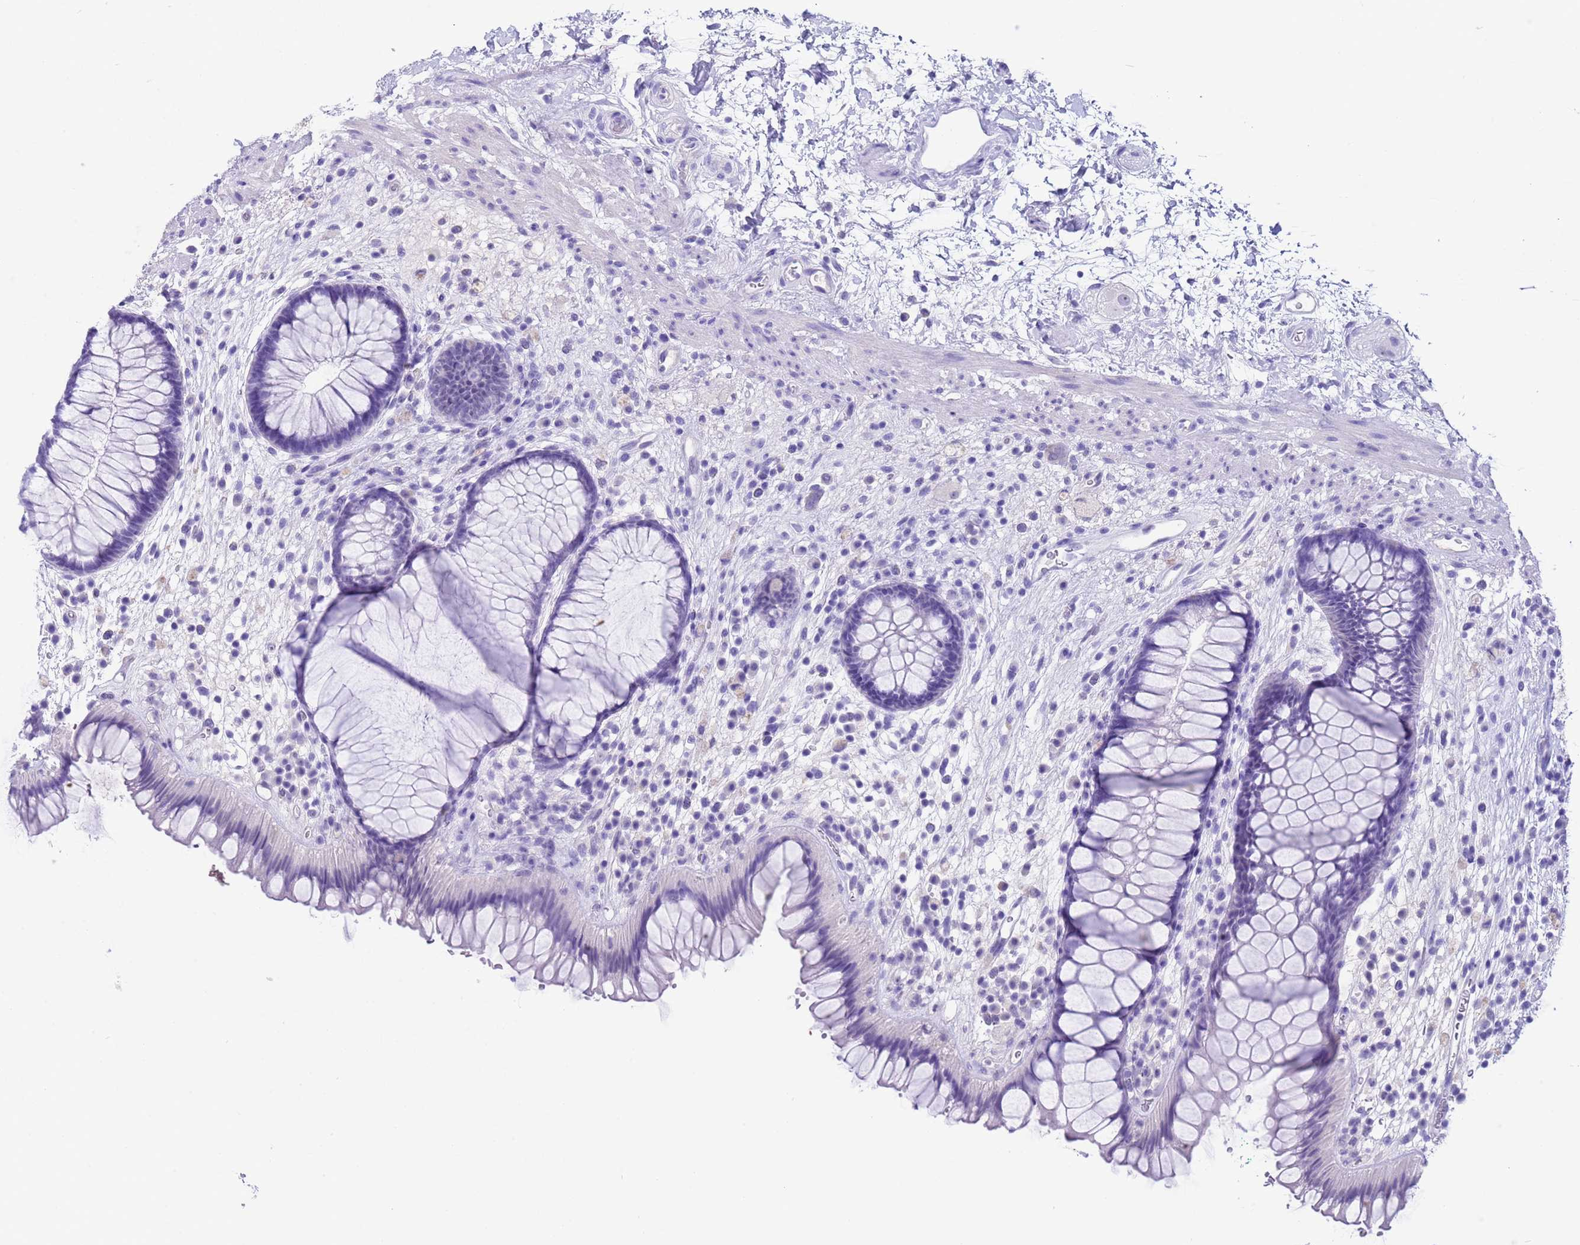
{"staining": {"intensity": "negative", "quantity": "none", "location": "none"}, "tissue": "rectum", "cell_type": "Glandular cells", "image_type": "normal", "snomed": [{"axis": "morphology", "description": "Normal tissue, NOS"}, {"axis": "topography", "description": "Rectum"}], "caption": "DAB (3,3'-diaminobenzidine) immunohistochemical staining of unremarkable rectum demonstrates no significant expression in glandular cells.", "gene": "CKM", "patient": {"sex": "male", "age": 51}}